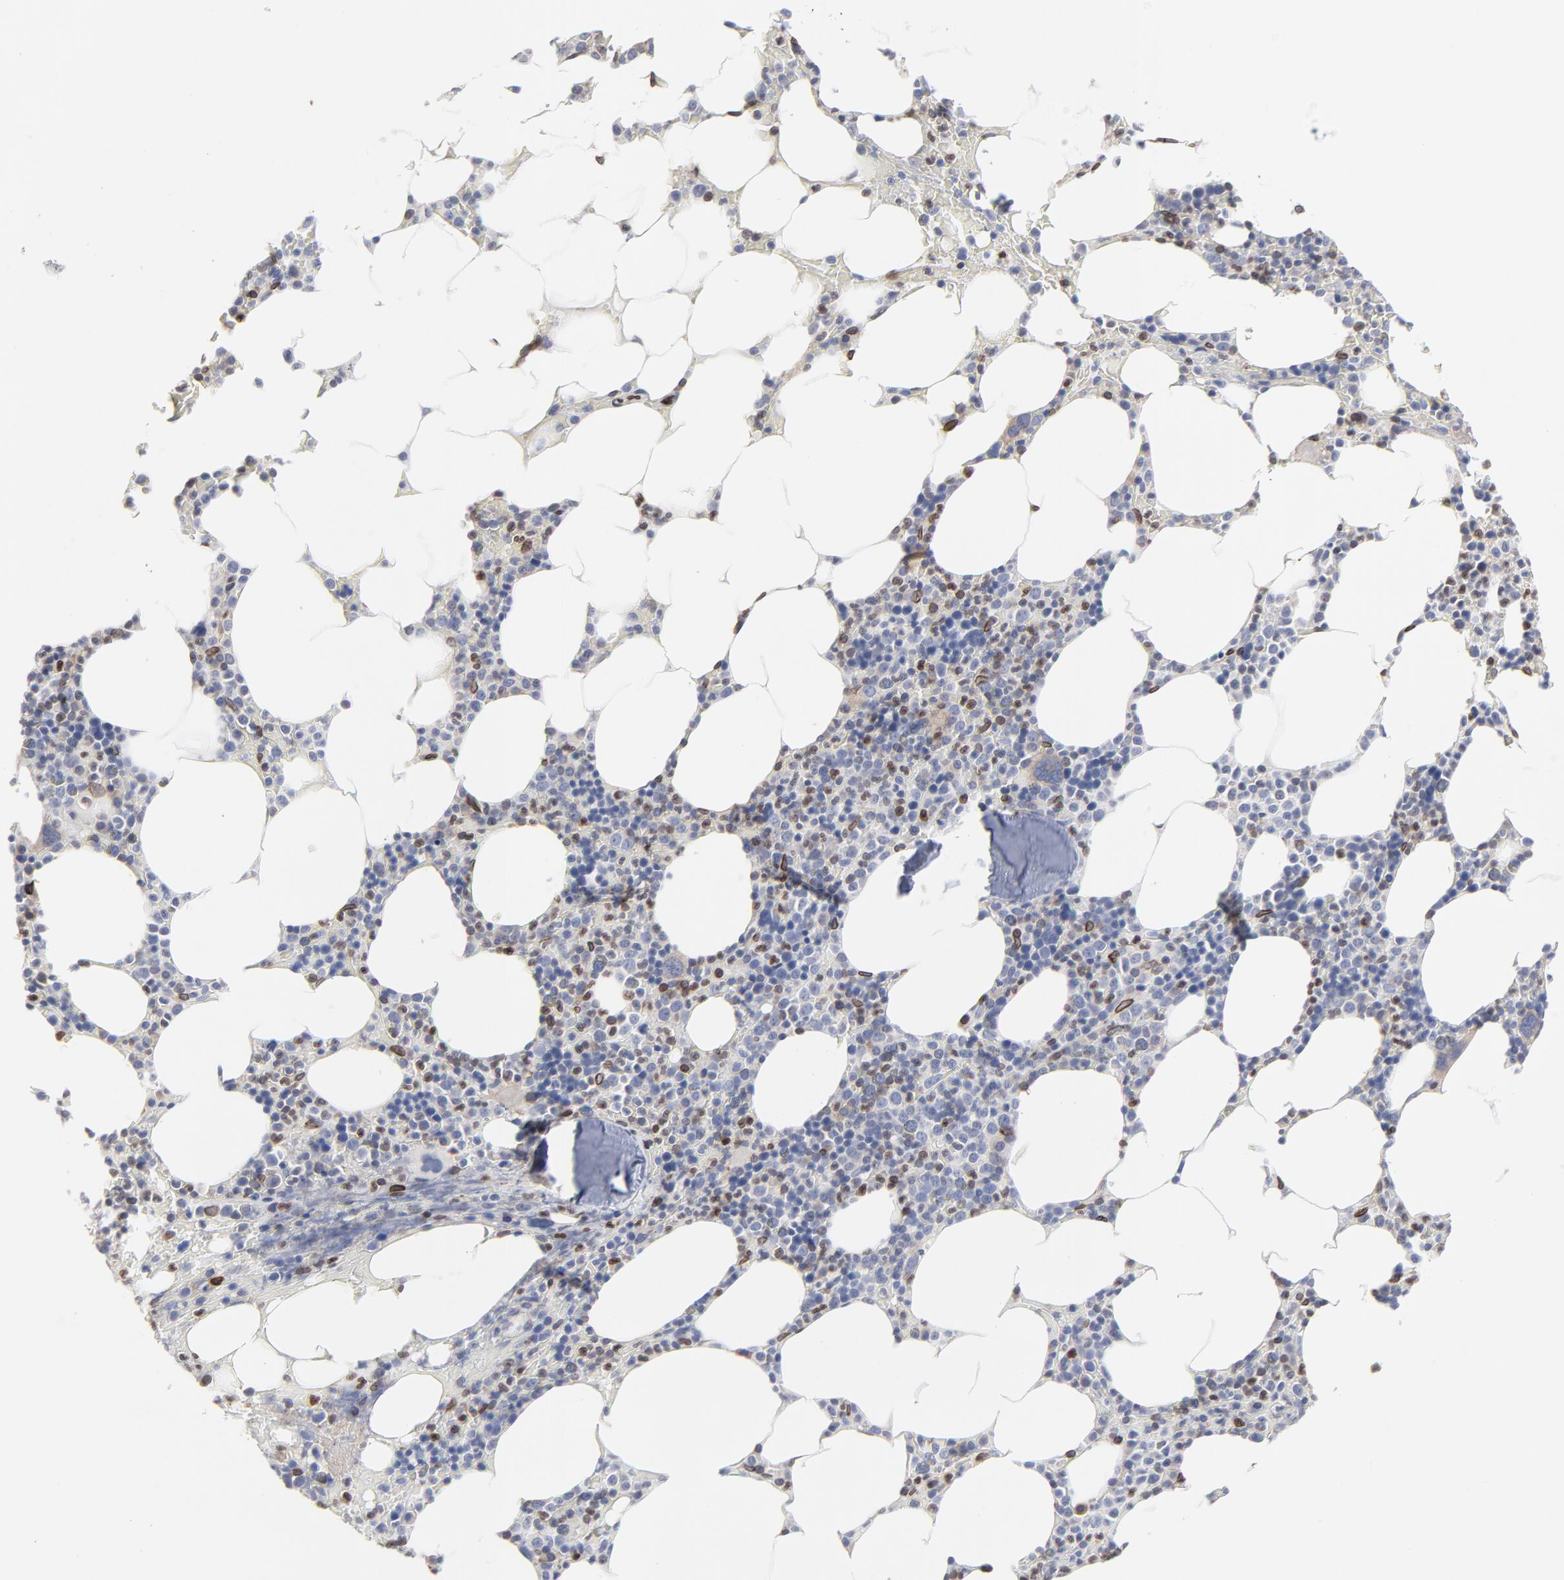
{"staining": {"intensity": "moderate", "quantity": "25%-75%", "location": "cytoplasmic/membranous,nuclear"}, "tissue": "bone marrow", "cell_type": "Hematopoietic cells", "image_type": "normal", "snomed": [{"axis": "morphology", "description": "Normal tissue, NOS"}, {"axis": "topography", "description": "Bone marrow"}], "caption": "Bone marrow stained with DAB IHC reveals medium levels of moderate cytoplasmic/membranous,nuclear positivity in approximately 25%-75% of hematopoietic cells. (Stains: DAB in brown, nuclei in blue, Microscopy: brightfield microscopy at high magnification).", "gene": "SYNE2", "patient": {"sex": "female", "age": 66}}